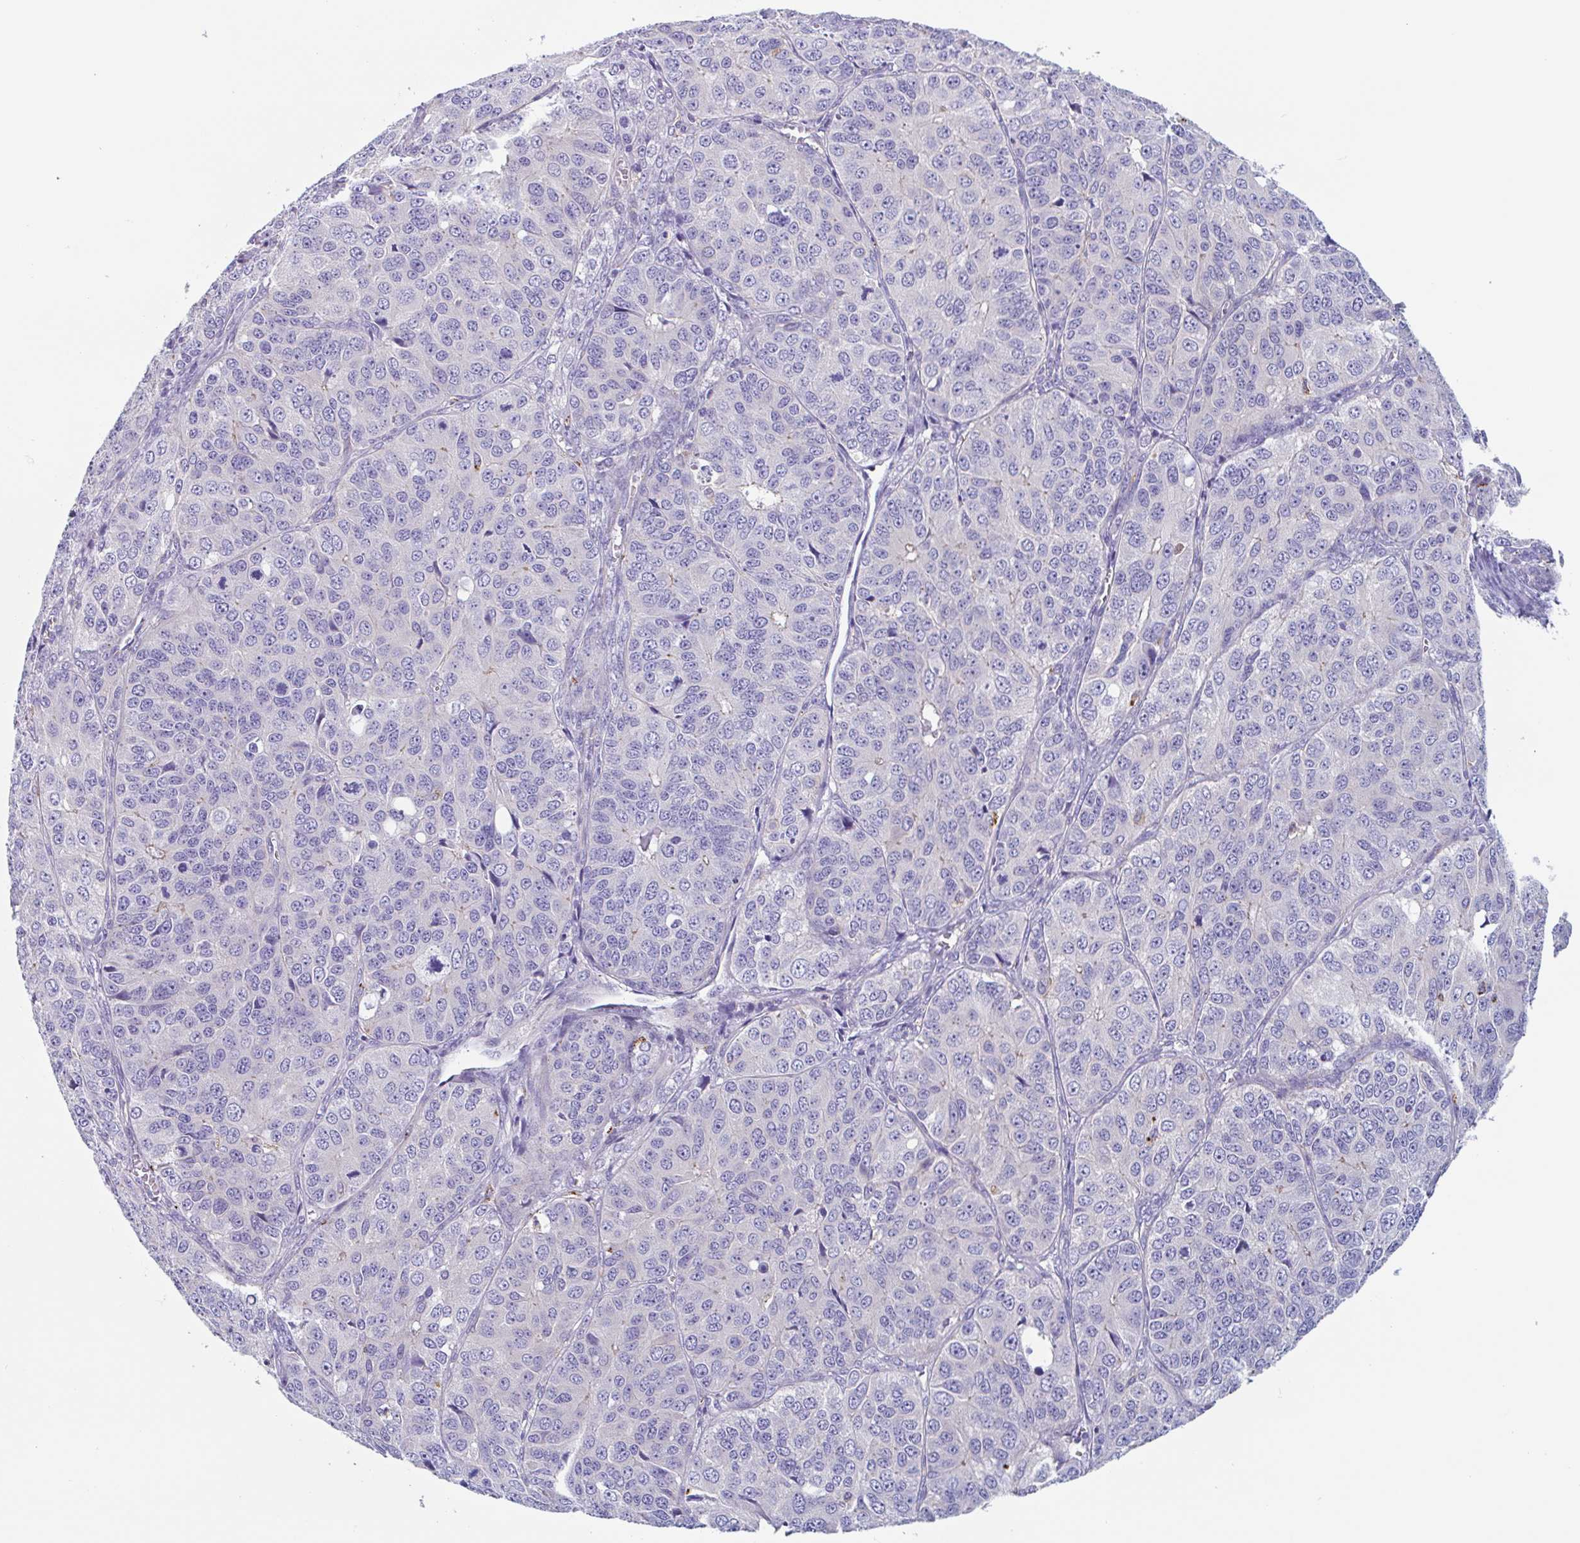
{"staining": {"intensity": "negative", "quantity": "none", "location": "none"}, "tissue": "ovarian cancer", "cell_type": "Tumor cells", "image_type": "cancer", "snomed": [{"axis": "morphology", "description": "Carcinoma, endometroid"}, {"axis": "topography", "description": "Ovary"}], "caption": "A photomicrograph of ovarian endometroid carcinoma stained for a protein demonstrates no brown staining in tumor cells.", "gene": "LENG9", "patient": {"sex": "female", "age": 51}}